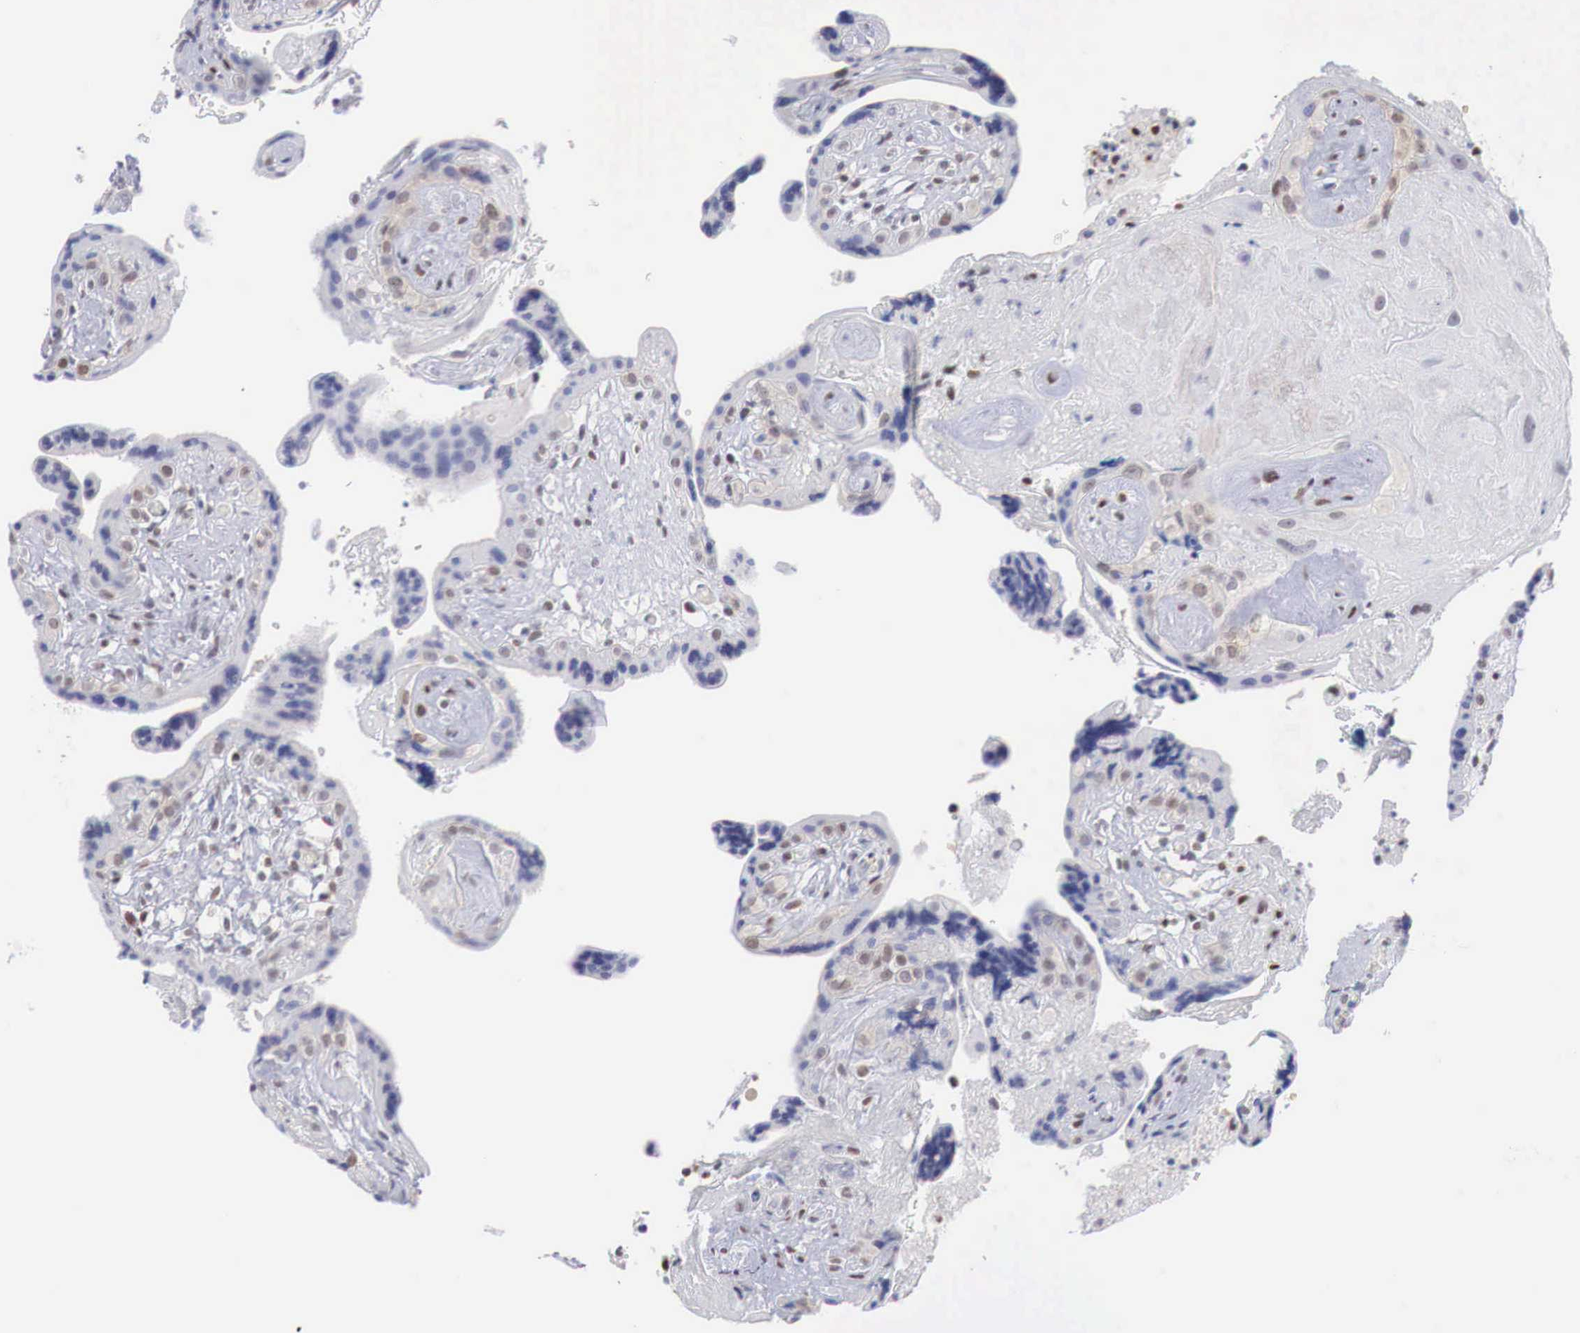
{"staining": {"intensity": "moderate", "quantity": "25%-75%", "location": "nuclear"}, "tissue": "placenta", "cell_type": "Decidual cells", "image_type": "normal", "snomed": [{"axis": "morphology", "description": "Normal tissue, NOS"}, {"axis": "topography", "description": "Placenta"}], "caption": "The histopathology image exhibits immunohistochemical staining of benign placenta. There is moderate nuclear staining is appreciated in approximately 25%-75% of decidual cells.", "gene": "FOXP2", "patient": {"sex": "female", "age": 24}}